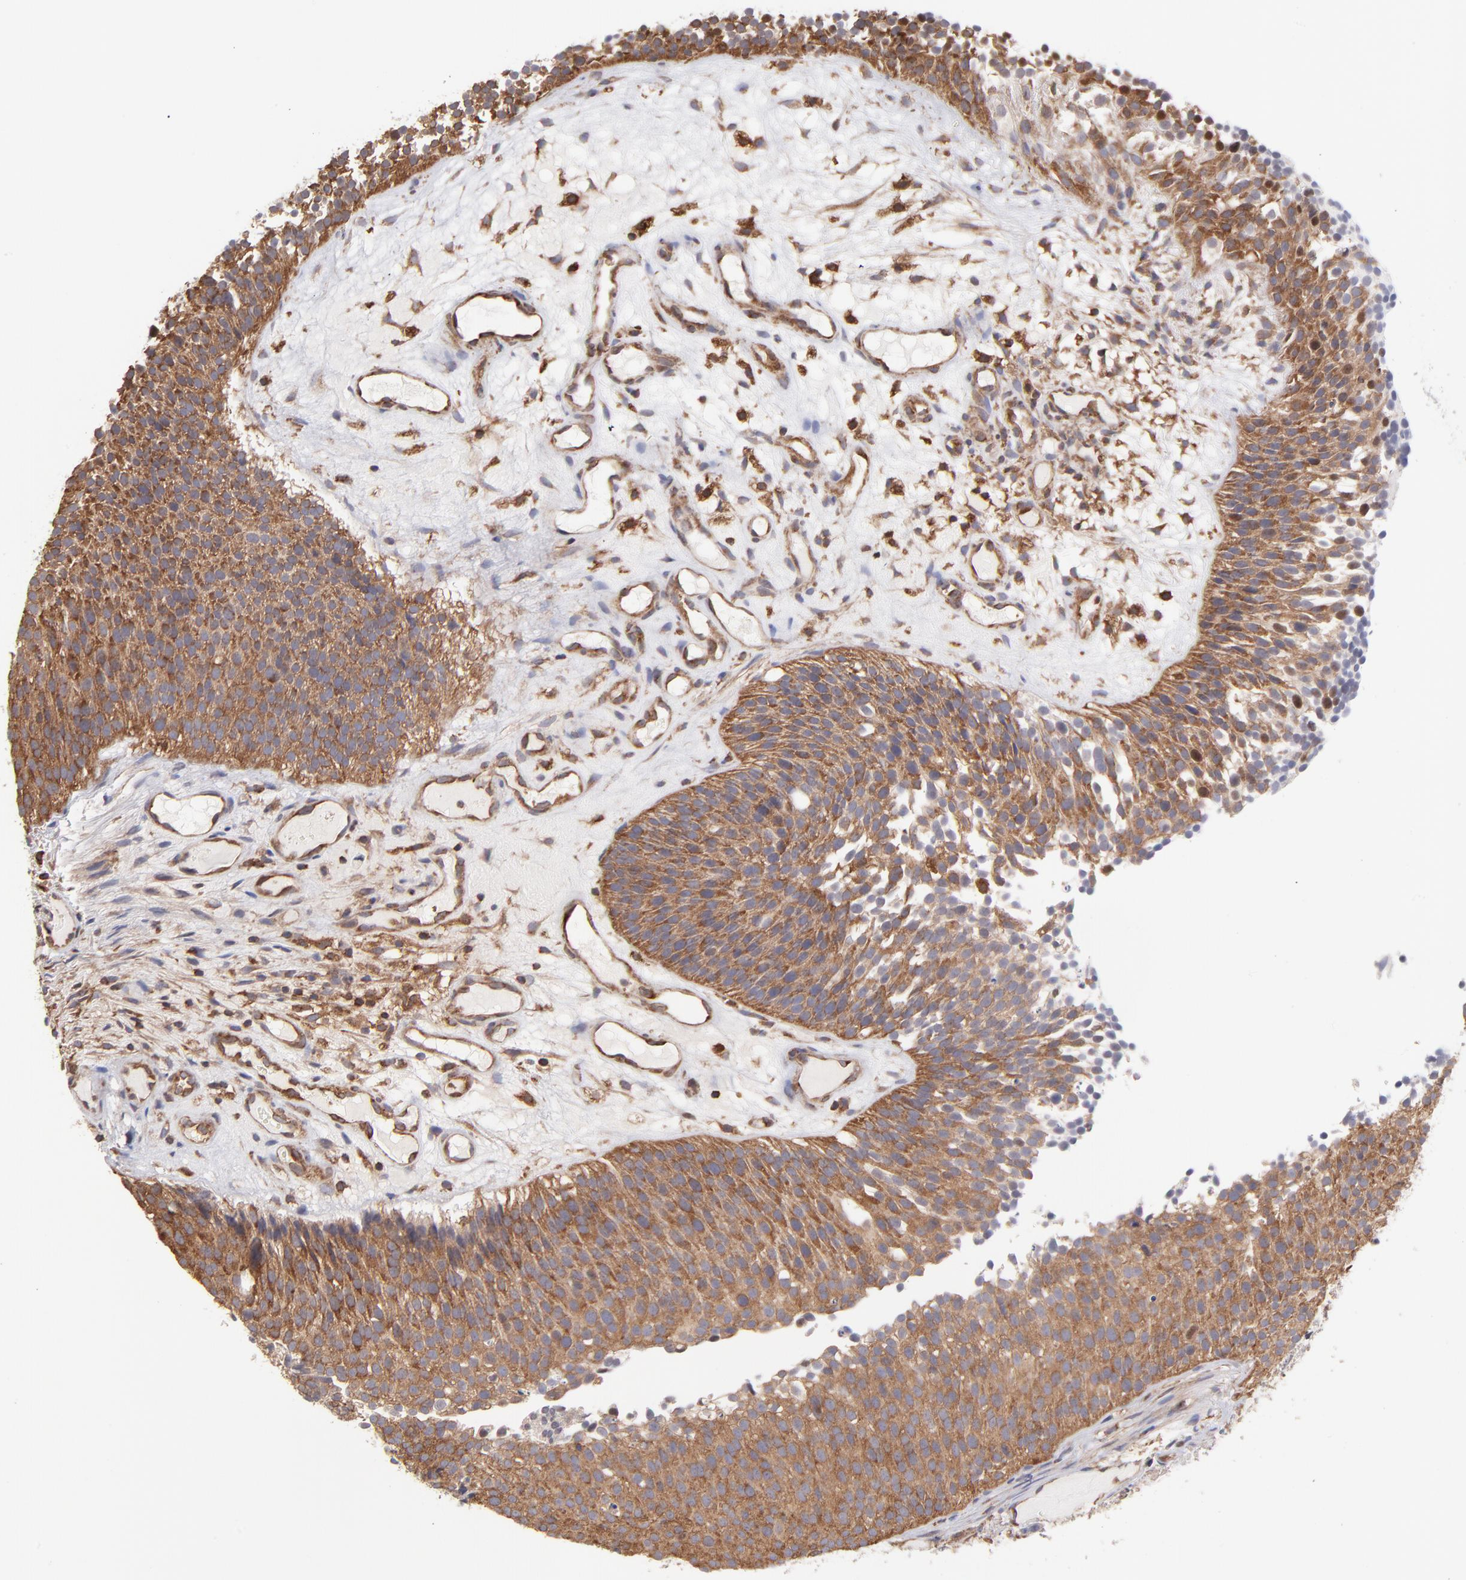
{"staining": {"intensity": "moderate", "quantity": ">75%", "location": "cytoplasmic/membranous"}, "tissue": "urothelial cancer", "cell_type": "Tumor cells", "image_type": "cancer", "snomed": [{"axis": "morphology", "description": "Urothelial carcinoma, Low grade"}, {"axis": "topography", "description": "Urinary bladder"}], "caption": "Tumor cells display medium levels of moderate cytoplasmic/membranous staining in about >75% of cells in human urothelial carcinoma (low-grade). Nuclei are stained in blue.", "gene": "MAPRE1", "patient": {"sex": "male", "age": 85}}